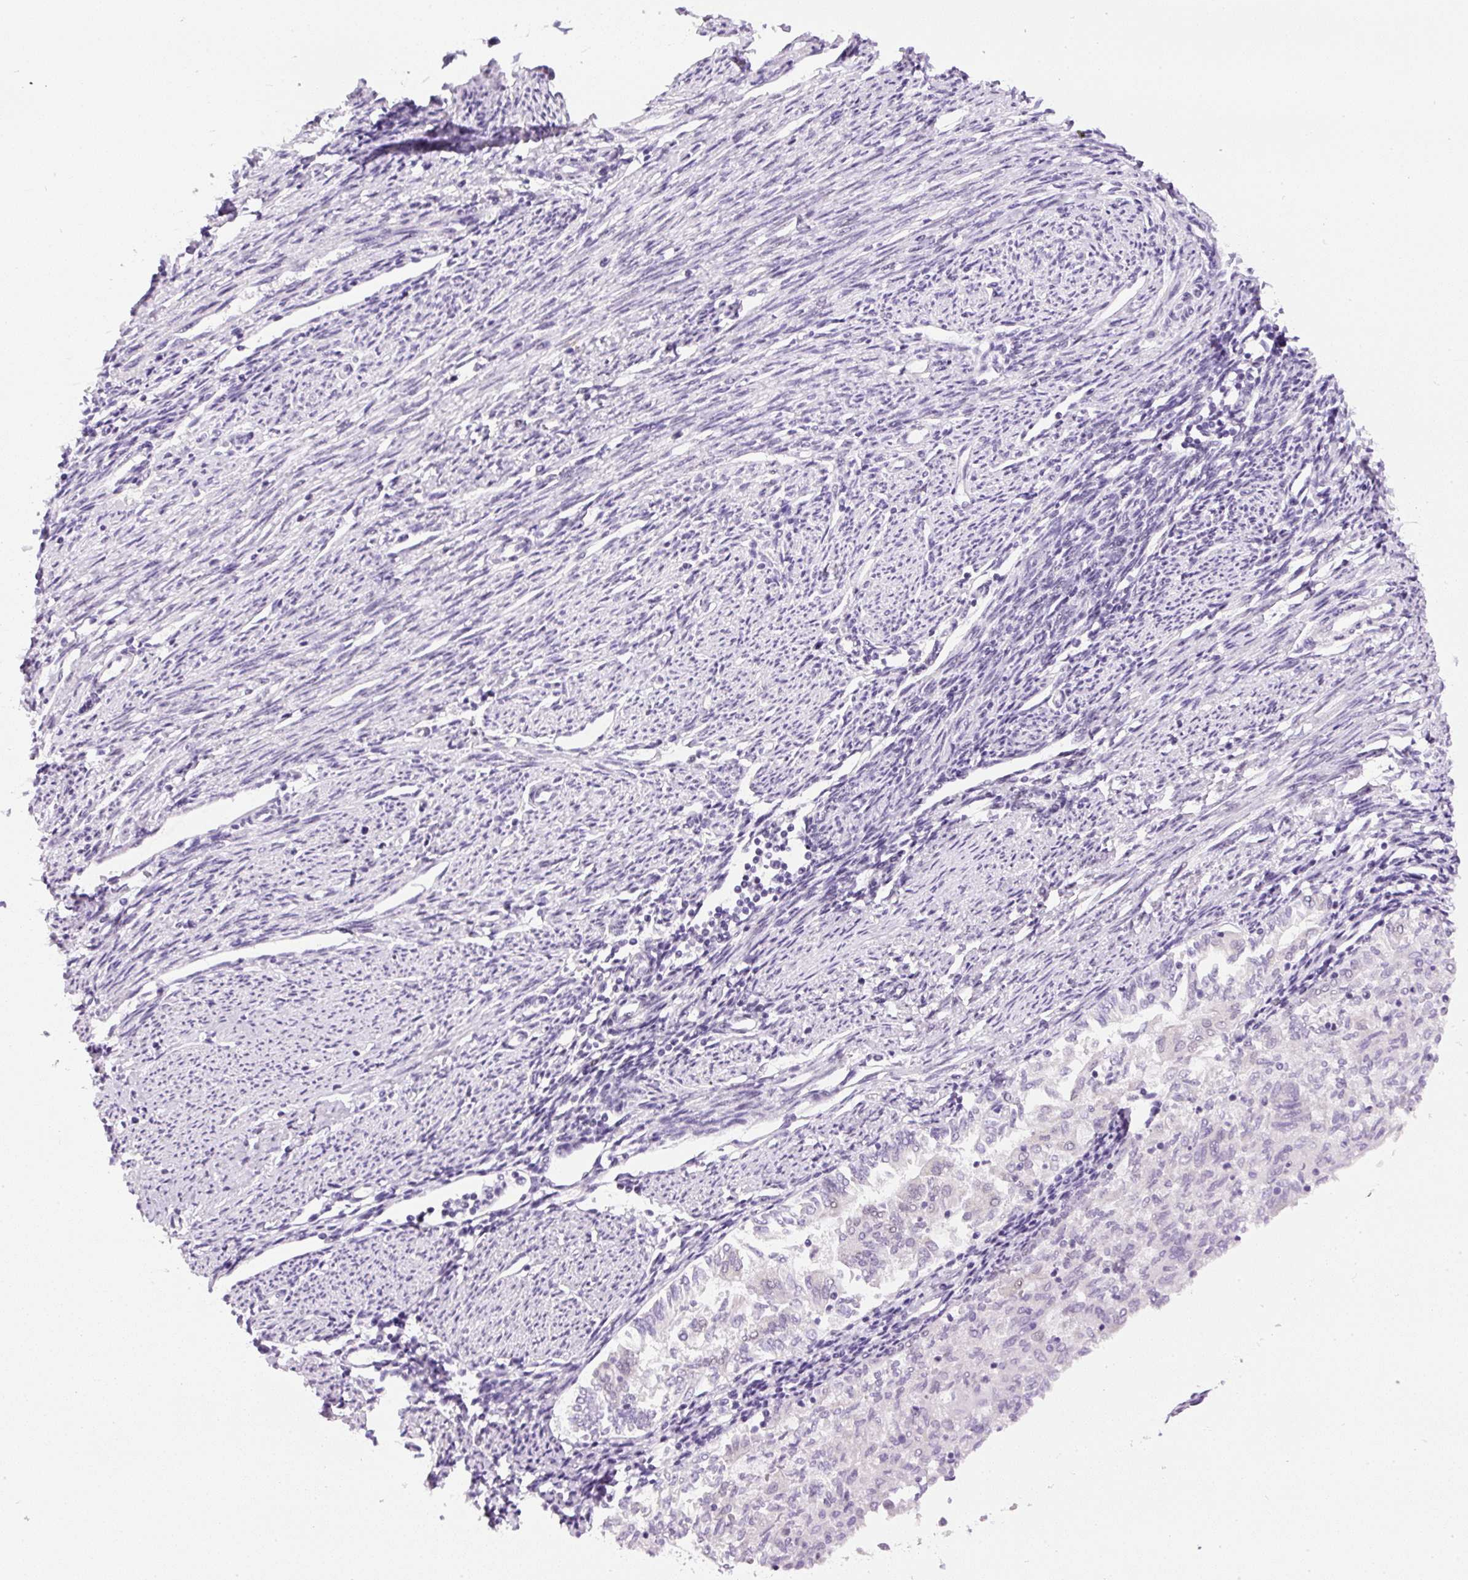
{"staining": {"intensity": "negative", "quantity": "none", "location": "none"}, "tissue": "endometrial cancer", "cell_type": "Tumor cells", "image_type": "cancer", "snomed": [{"axis": "morphology", "description": "Adenocarcinoma, NOS"}, {"axis": "topography", "description": "Endometrium"}], "caption": "The image exhibits no staining of tumor cells in endometrial adenocarcinoma.", "gene": "RHBDD2", "patient": {"sex": "female", "age": 79}}